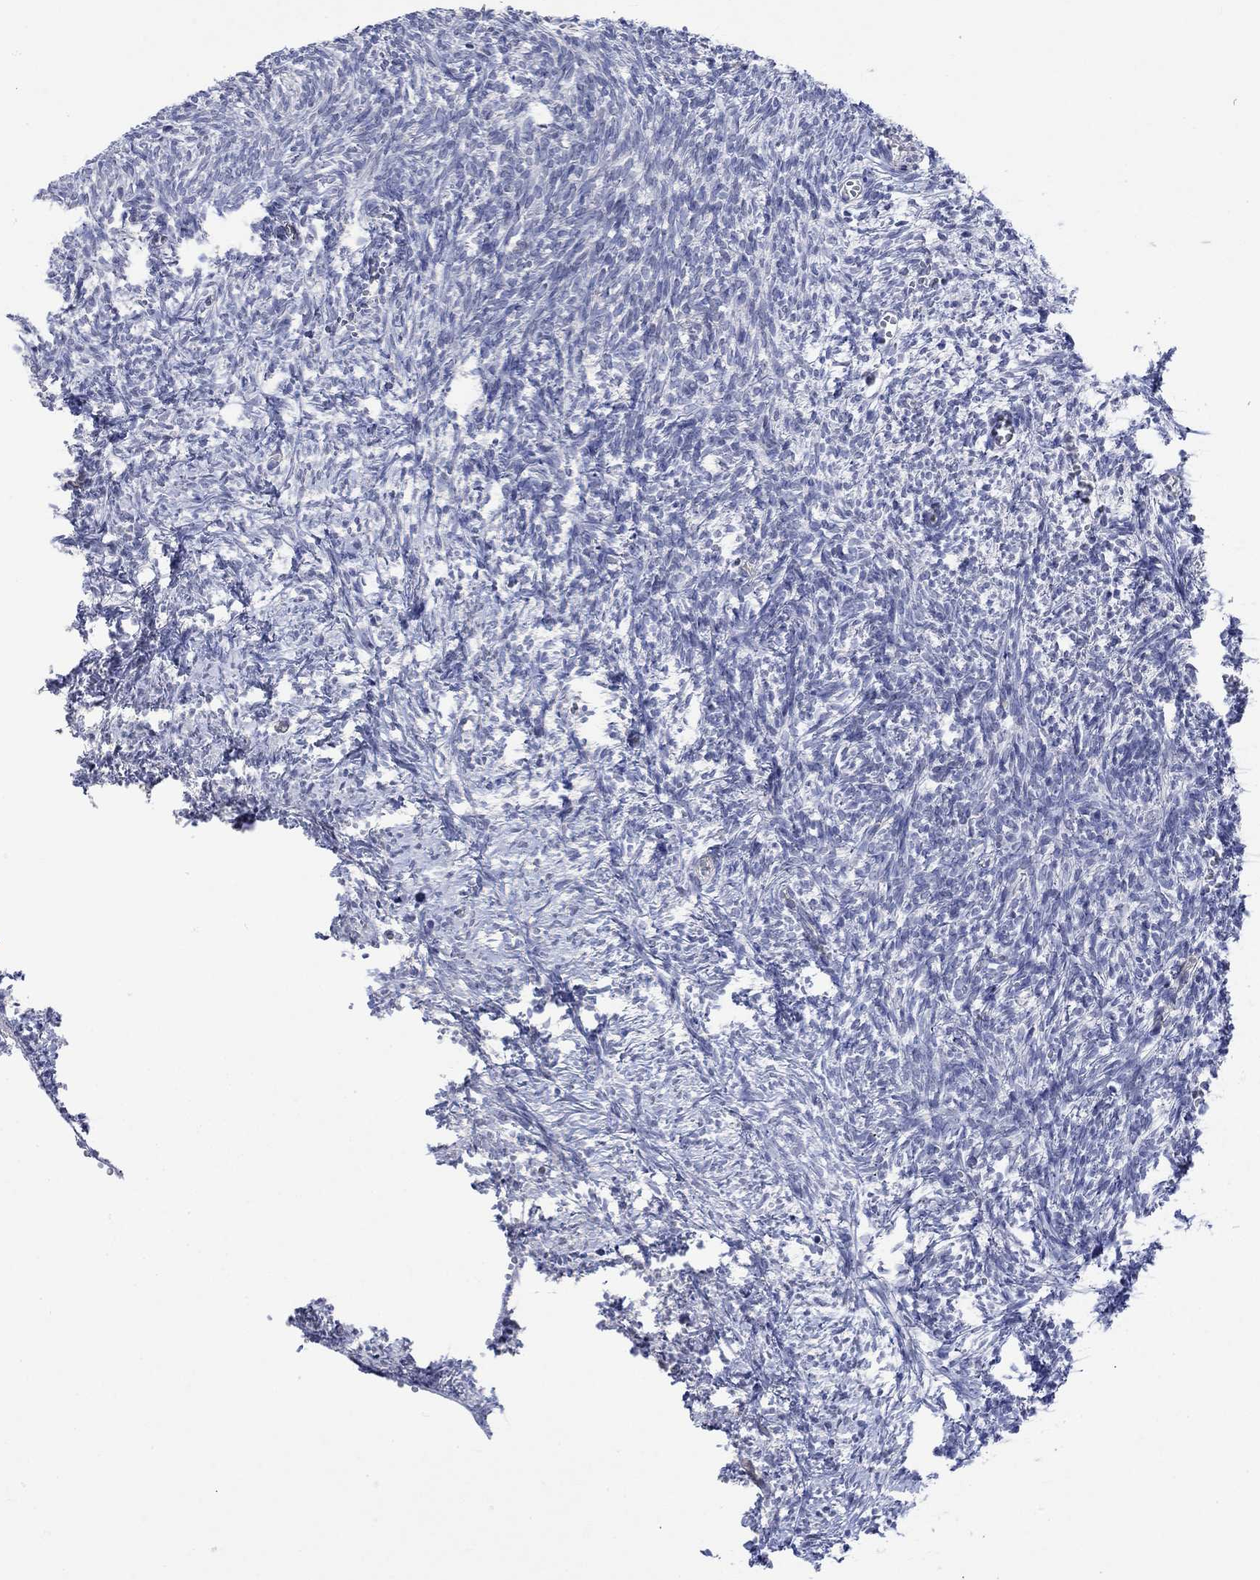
{"staining": {"intensity": "negative", "quantity": "none", "location": "none"}, "tissue": "ovary", "cell_type": "Follicle cells", "image_type": "normal", "snomed": [{"axis": "morphology", "description": "Normal tissue, NOS"}, {"axis": "topography", "description": "Ovary"}], "caption": "This is an immunohistochemistry (IHC) micrograph of benign human ovary. There is no expression in follicle cells.", "gene": "AGRP", "patient": {"sex": "female", "age": 43}}